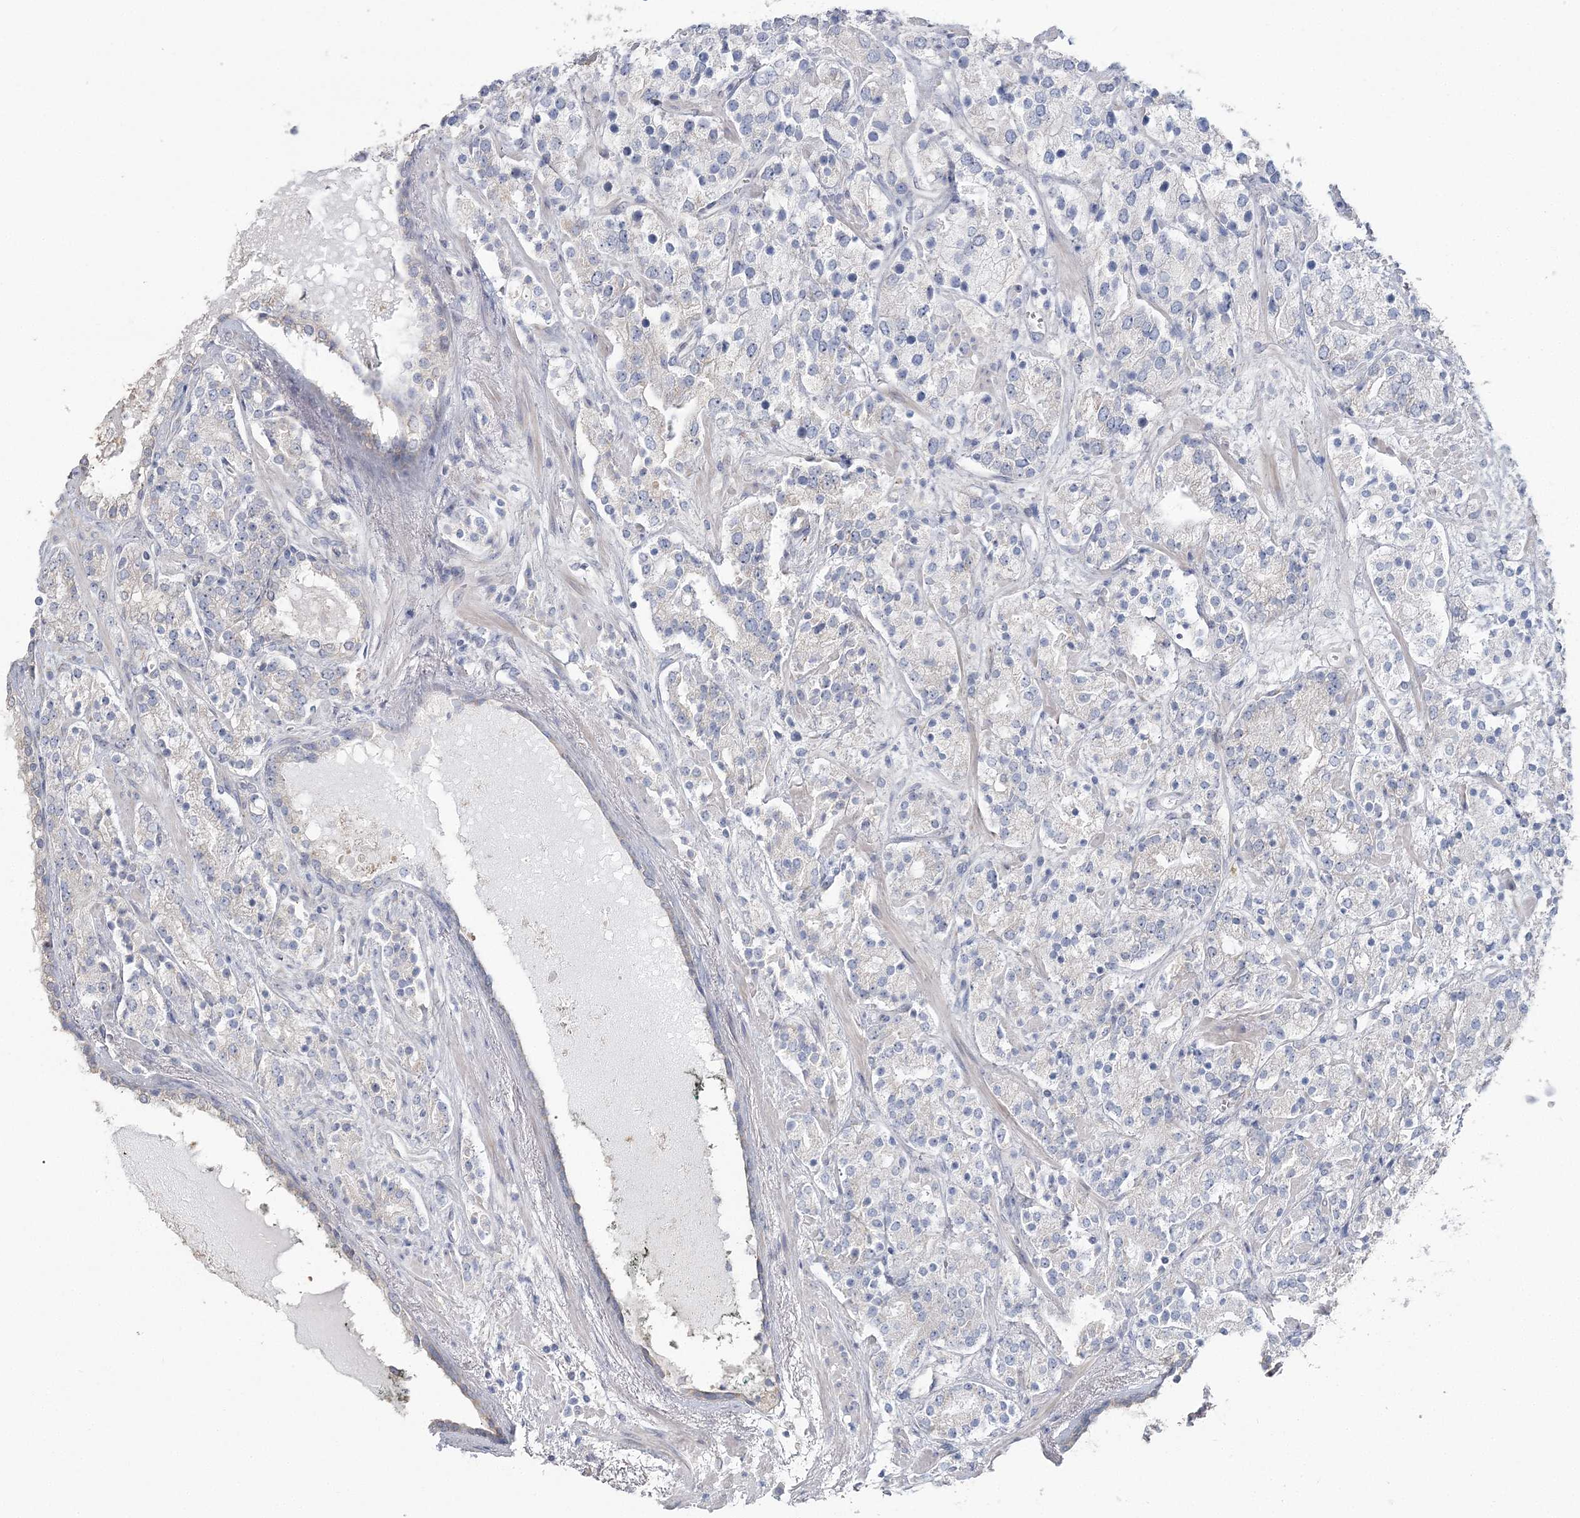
{"staining": {"intensity": "negative", "quantity": "none", "location": "none"}, "tissue": "prostate cancer", "cell_type": "Tumor cells", "image_type": "cancer", "snomed": [{"axis": "morphology", "description": "Adenocarcinoma, High grade"}, {"axis": "topography", "description": "Prostate"}], "caption": "This is an IHC histopathology image of human prostate cancer. There is no positivity in tumor cells.", "gene": "CMBL", "patient": {"sex": "male", "age": 71}}